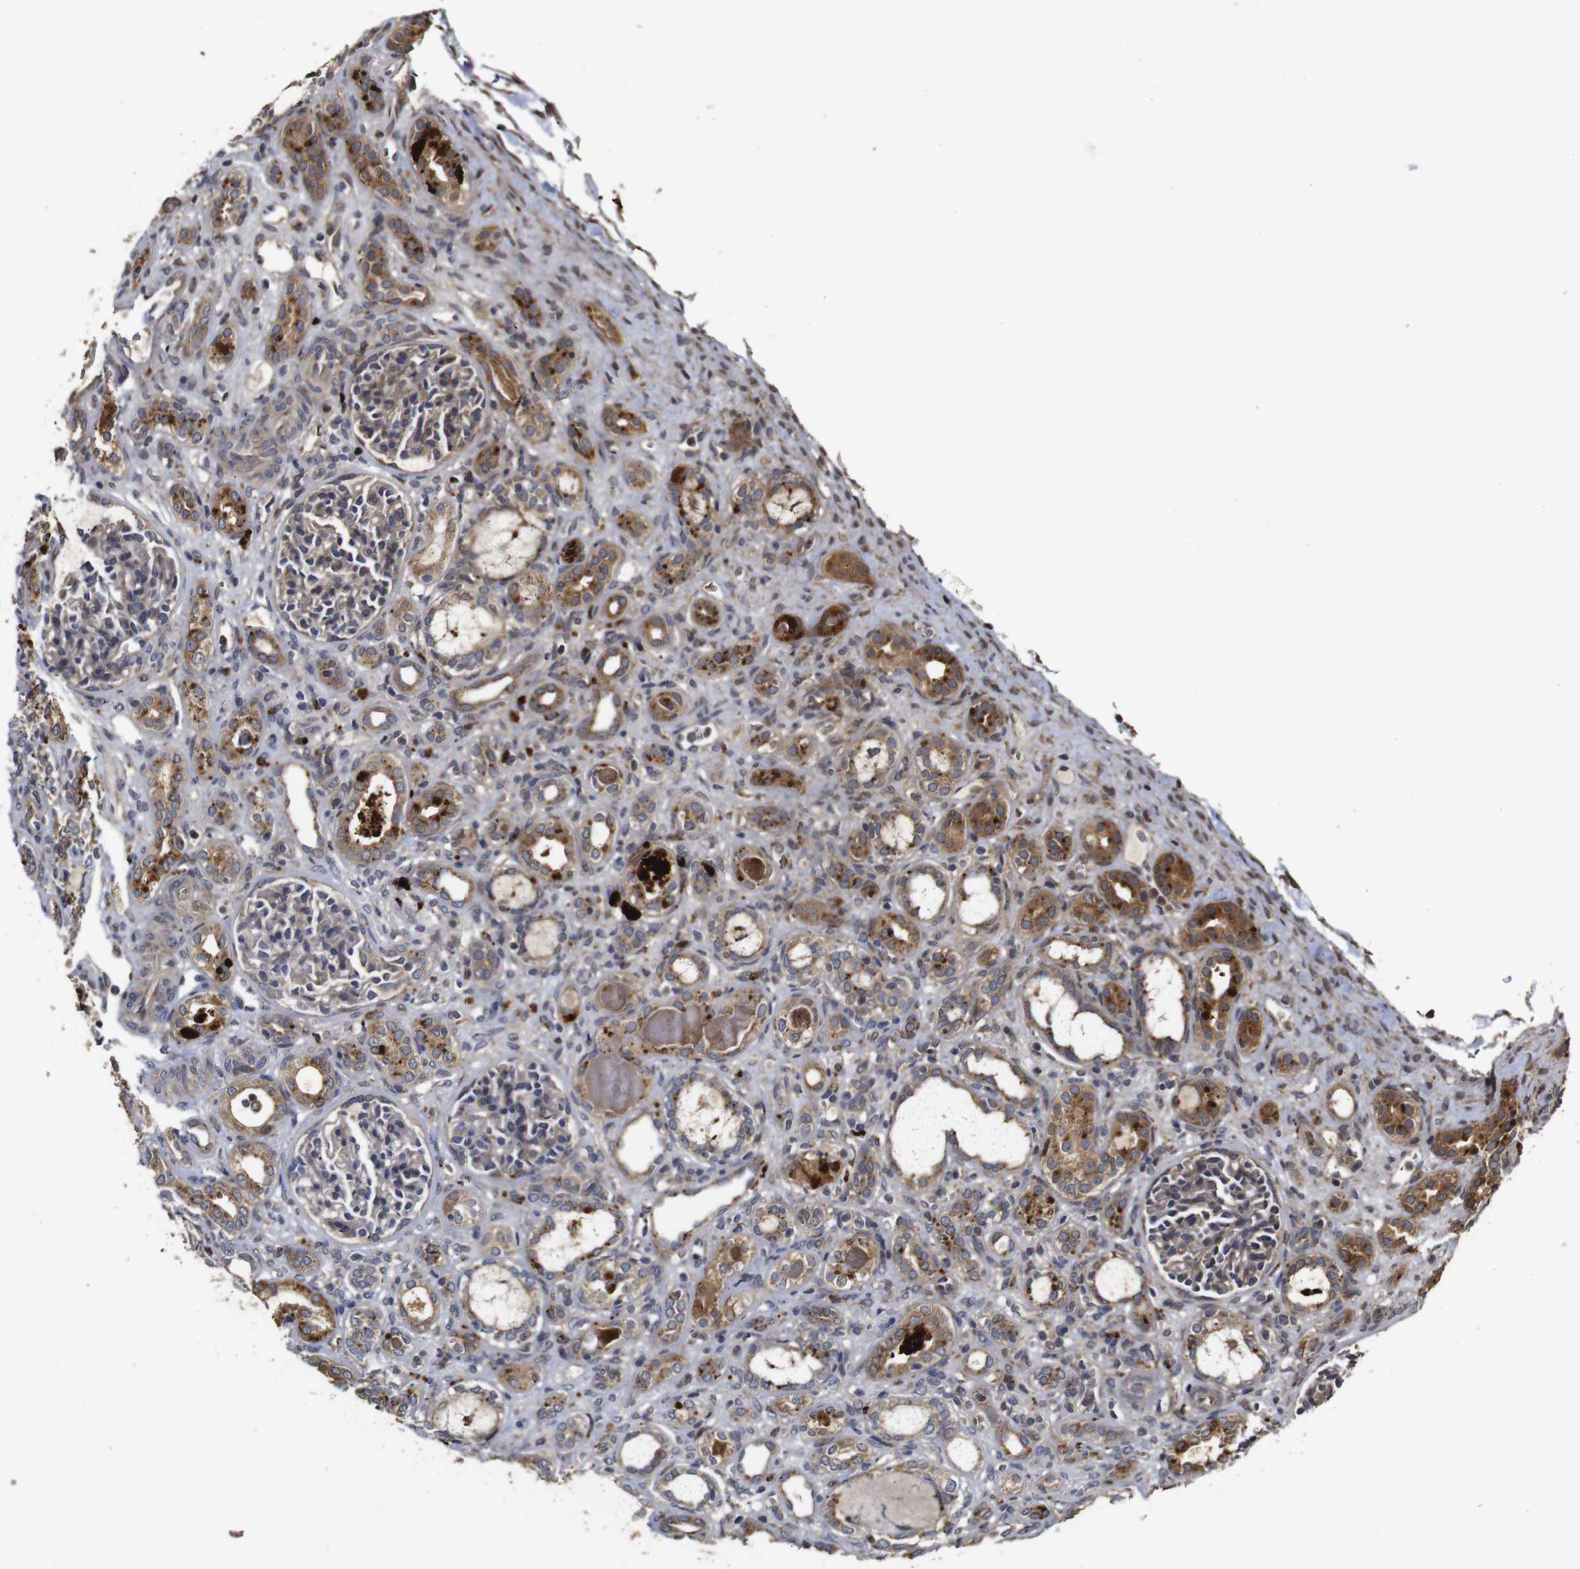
{"staining": {"intensity": "weak", "quantity": "25%-75%", "location": "cytoplasmic/membranous"}, "tissue": "kidney", "cell_type": "Cells in glomeruli", "image_type": "normal", "snomed": [{"axis": "morphology", "description": "Normal tissue, NOS"}, {"axis": "topography", "description": "Kidney"}], "caption": "The image shows immunohistochemical staining of unremarkable kidney. There is weak cytoplasmic/membranous staining is identified in about 25%-75% of cells in glomeruli.", "gene": "PTPN14", "patient": {"sex": "male", "age": 7}}